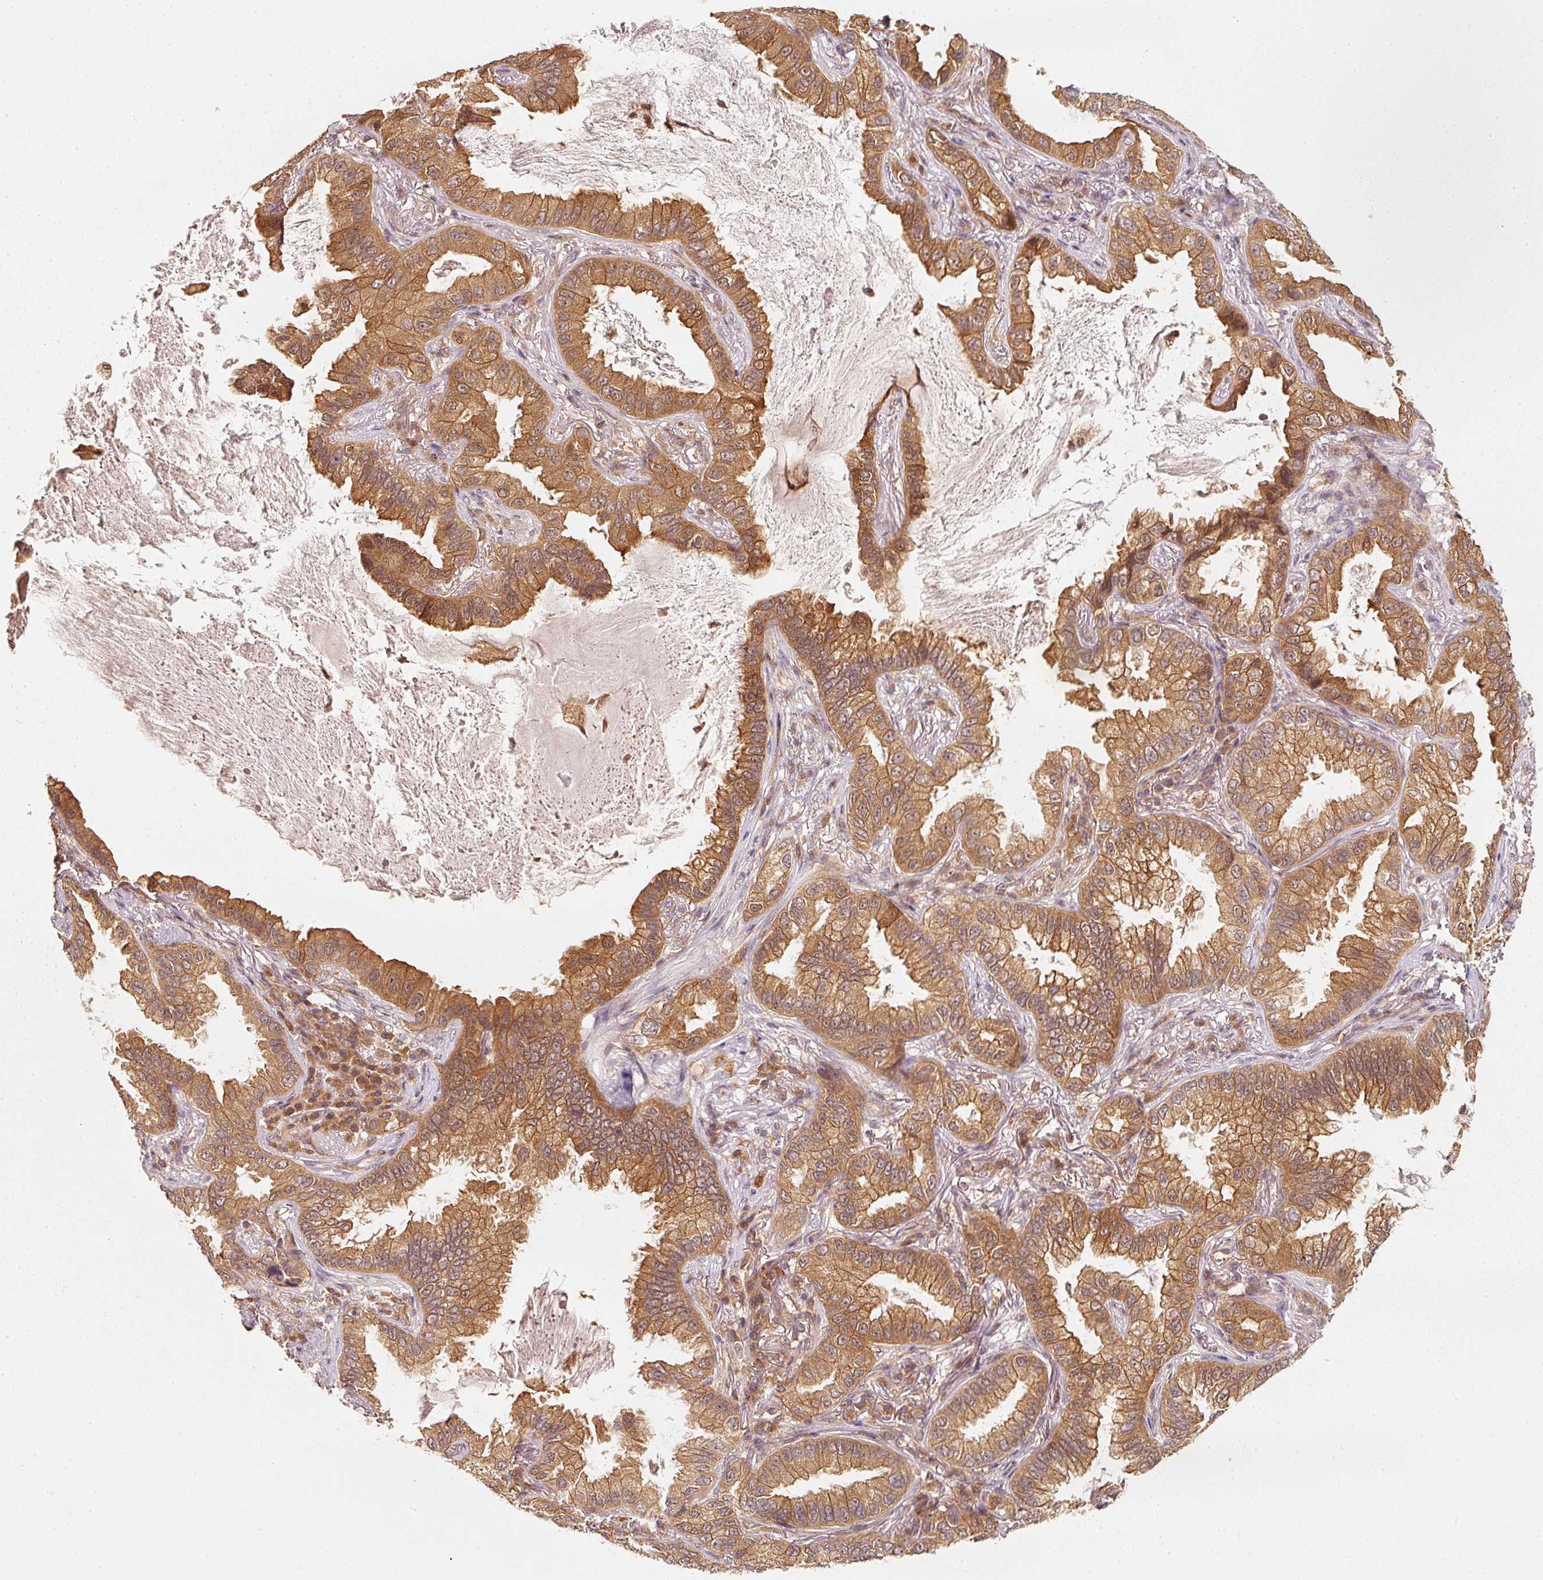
{"staining": {"intensity": "moderate", "quantity": ">75%", "location": "cytoplasmic/membranous"}, "tissue": "lung cancer", "cell_type": "Tumor cells", "image_type": "cancer", "snomed": [{"axis": "morphology", "description": "Adenocarcinoma, NOS"}, {"axis": "topography", "description": "Lung"}], "caption": "This is an image of immunohistochemistry staining of lung cancer, which shows moderate staining in the cytoplasmic/membranous of tumor cells.", "gene": "RRAS2", "patient": {"sex": "female", "age": 69}}